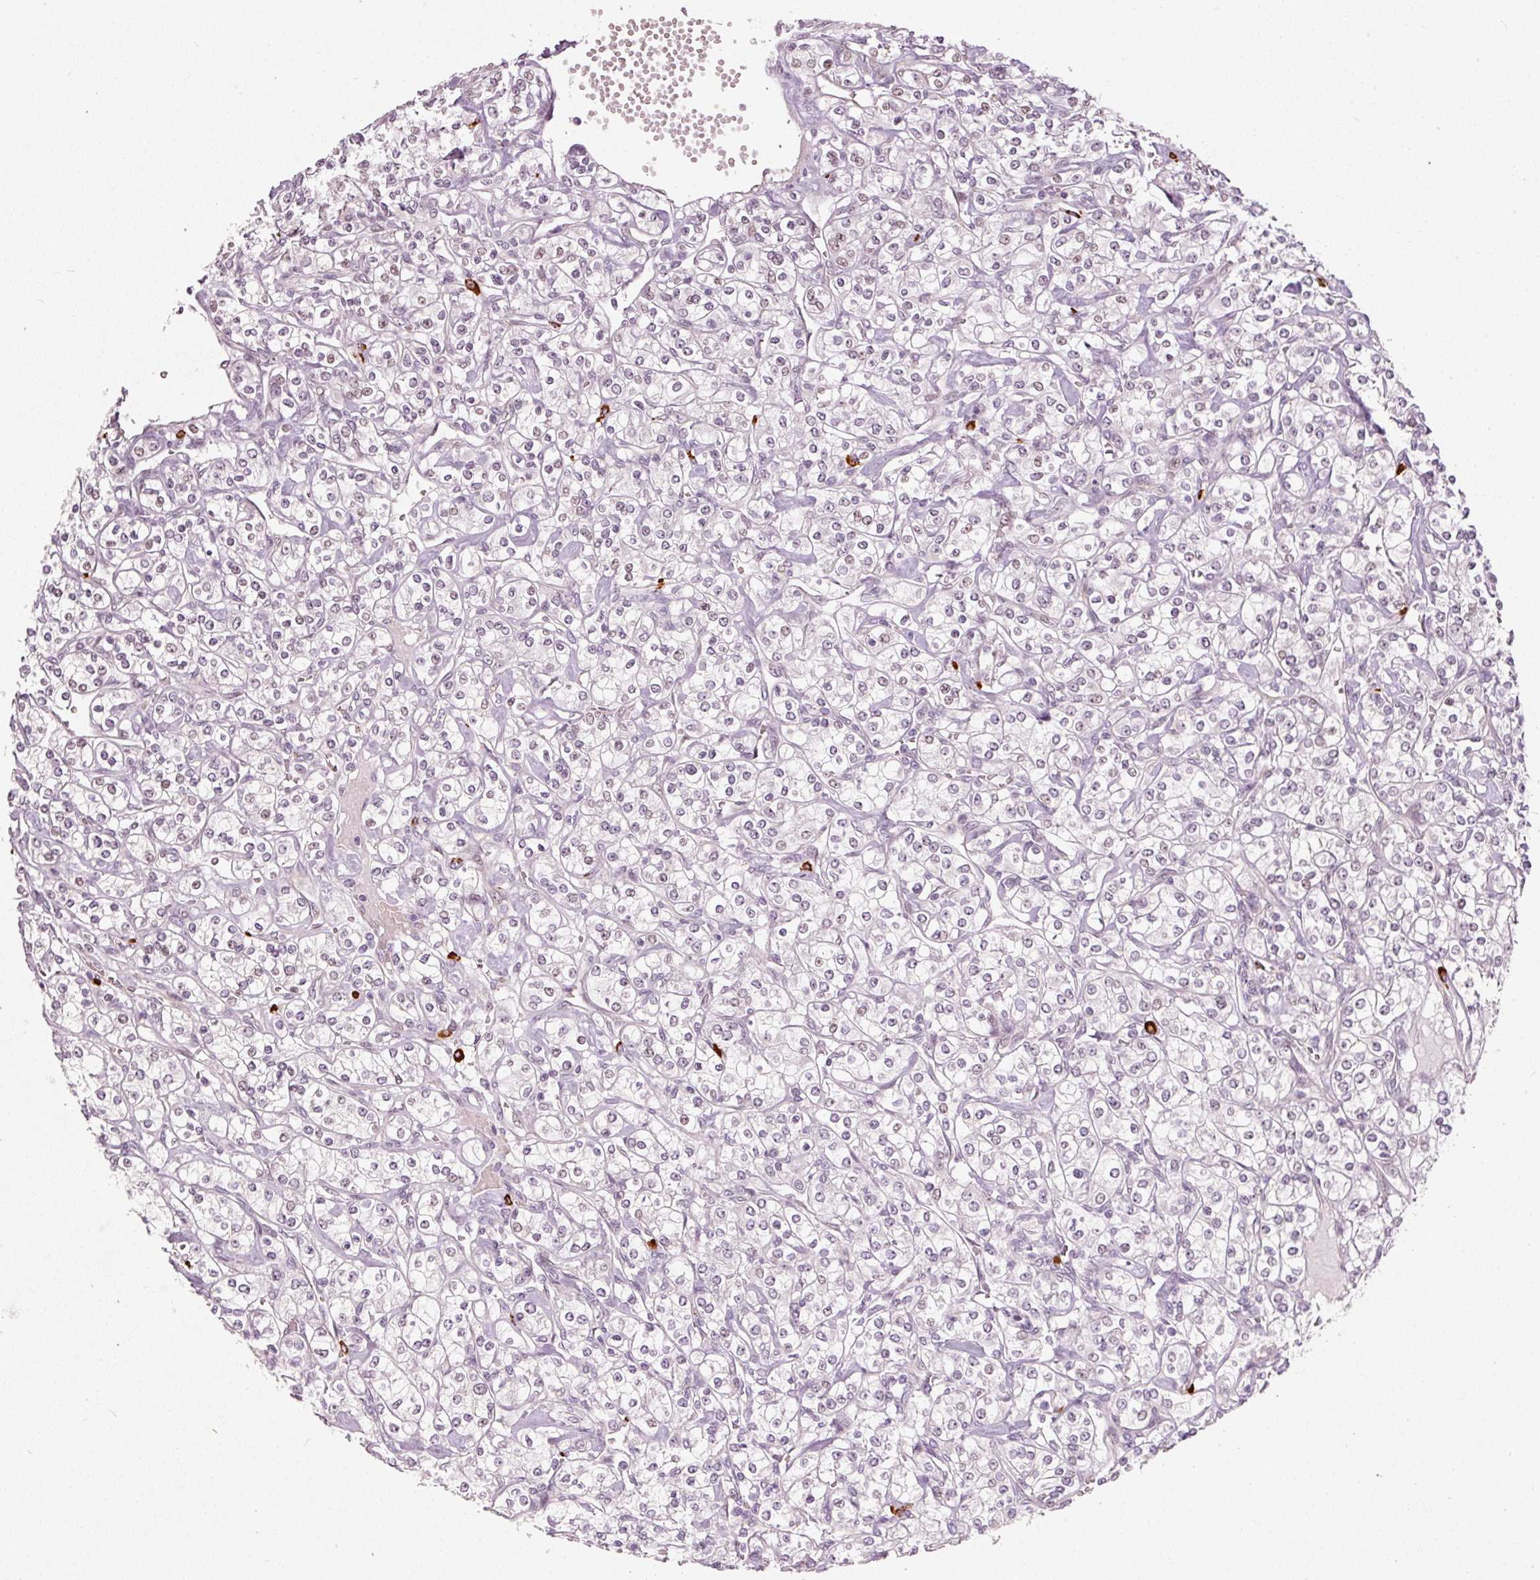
{"staining": {"intensity": "negative", "quantity": "none", "location": "none"}, "tissue": "renal cancer", "cell_type": "Tumor cells", "image_type": "cancer", "snomed": [{"axis": "morphology", "description": "Adenocarcinoma, NOS"}, {"axis": "topography", "description": "Kidney"}], "caption": "Immunohistochemistry histopathology image of renal cancer stained for a protein (brown), which reveals no staining in tumor cells.", "gene": "MXRA8", "patient": {"sex": "male", "age": 77}}